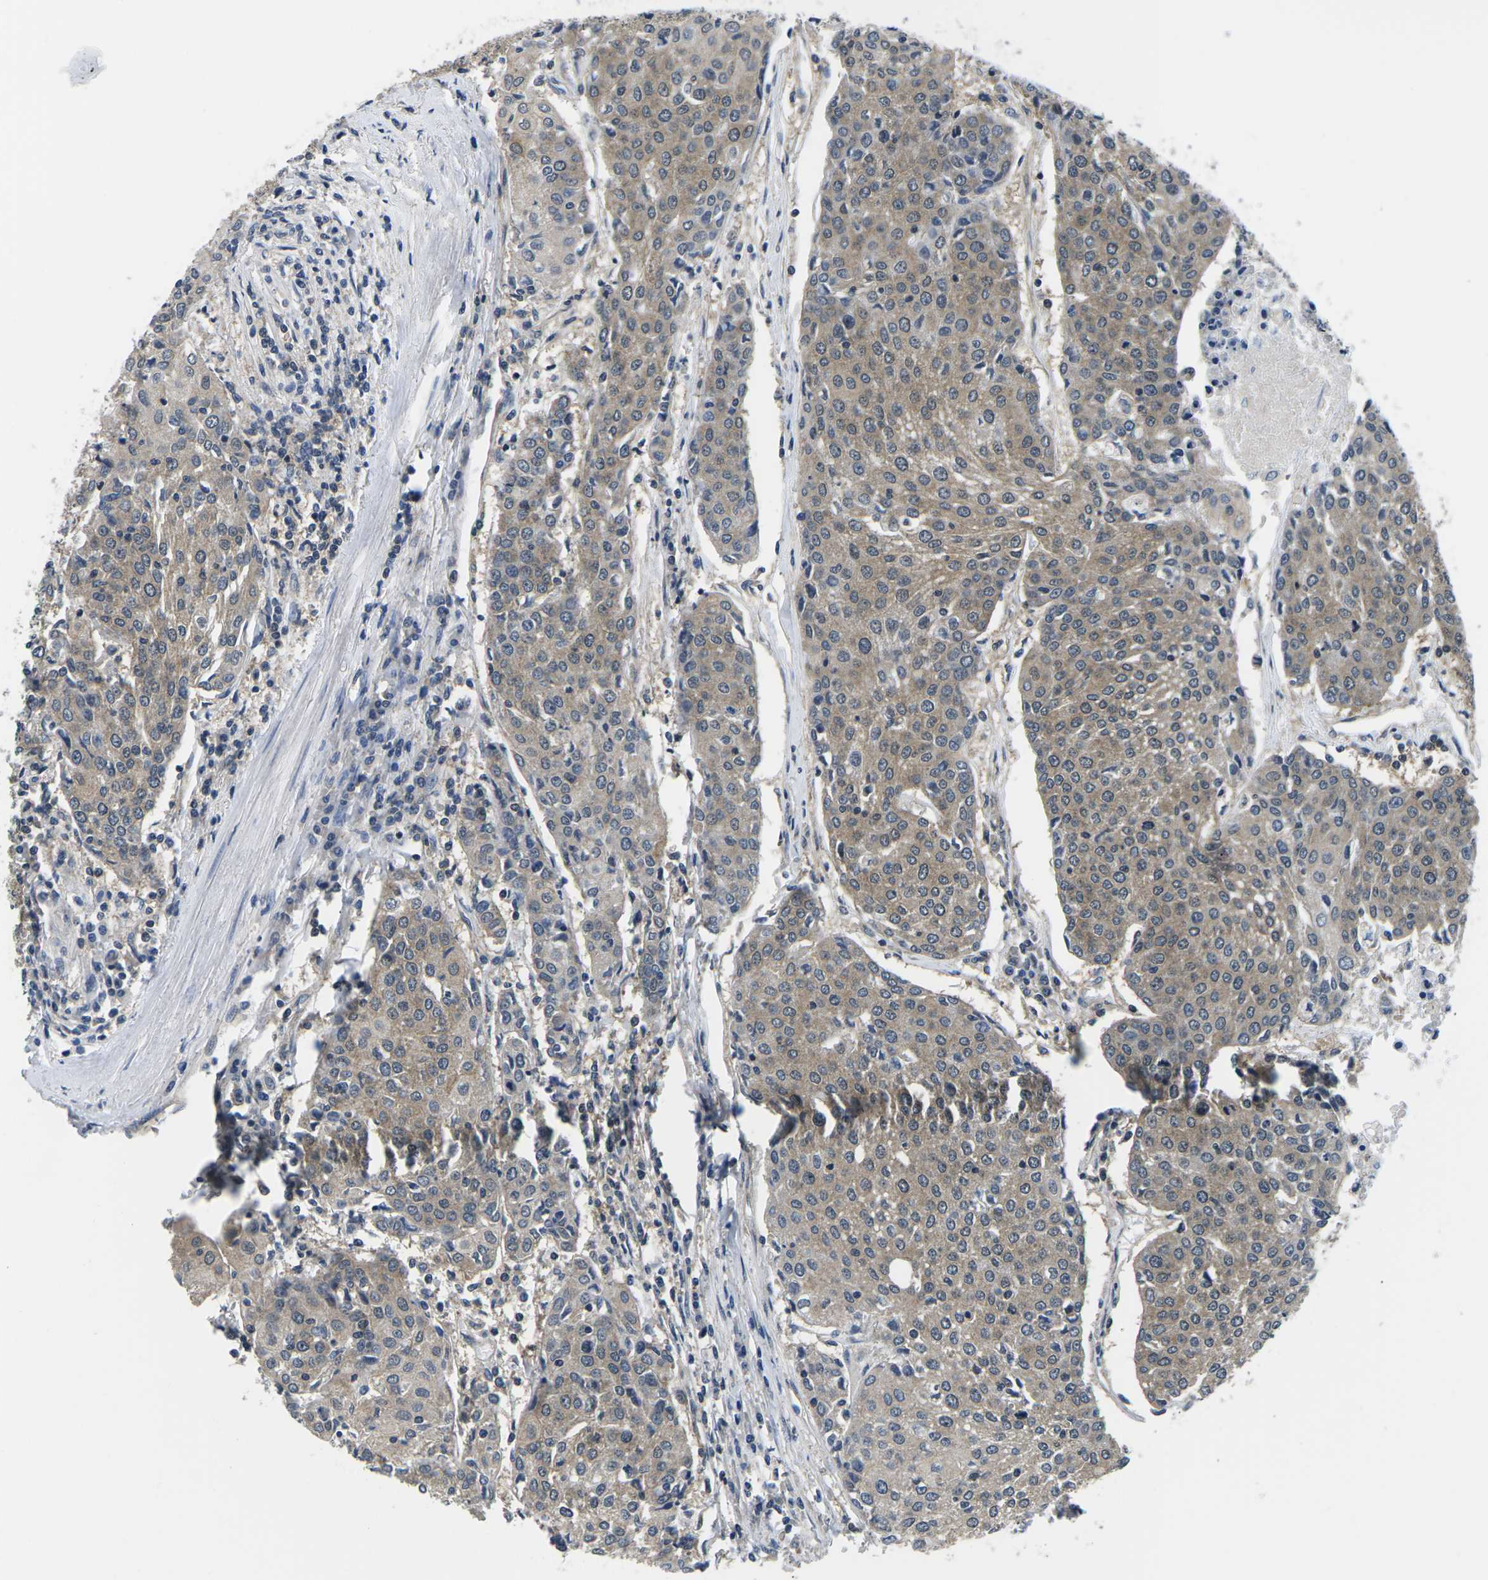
{"staining": {"intensity": "moderate", "quantity": ">75%", "location": "cytoplasmic/membranous"}, "tissue": "urothelial cancer", "cell_type": "Tumor cells", "image_type": "cancer", "snomed": [{"axis": "morphology", "description": "Urothelial carcinoma, High grade"}, {"axis": "topography", "description": "Urinary bladder"}], "caption": "Urothelial carcinoma (high-grade) stained with DAB (3,3'-diaminobenzidine) immunohistochemistry shows medium levels of moderate cytoplasmic/membranous positivity in about >75% of tumor cells.", "gene": "GSK3B", "patient": {"sex": "female", "age": 85}}